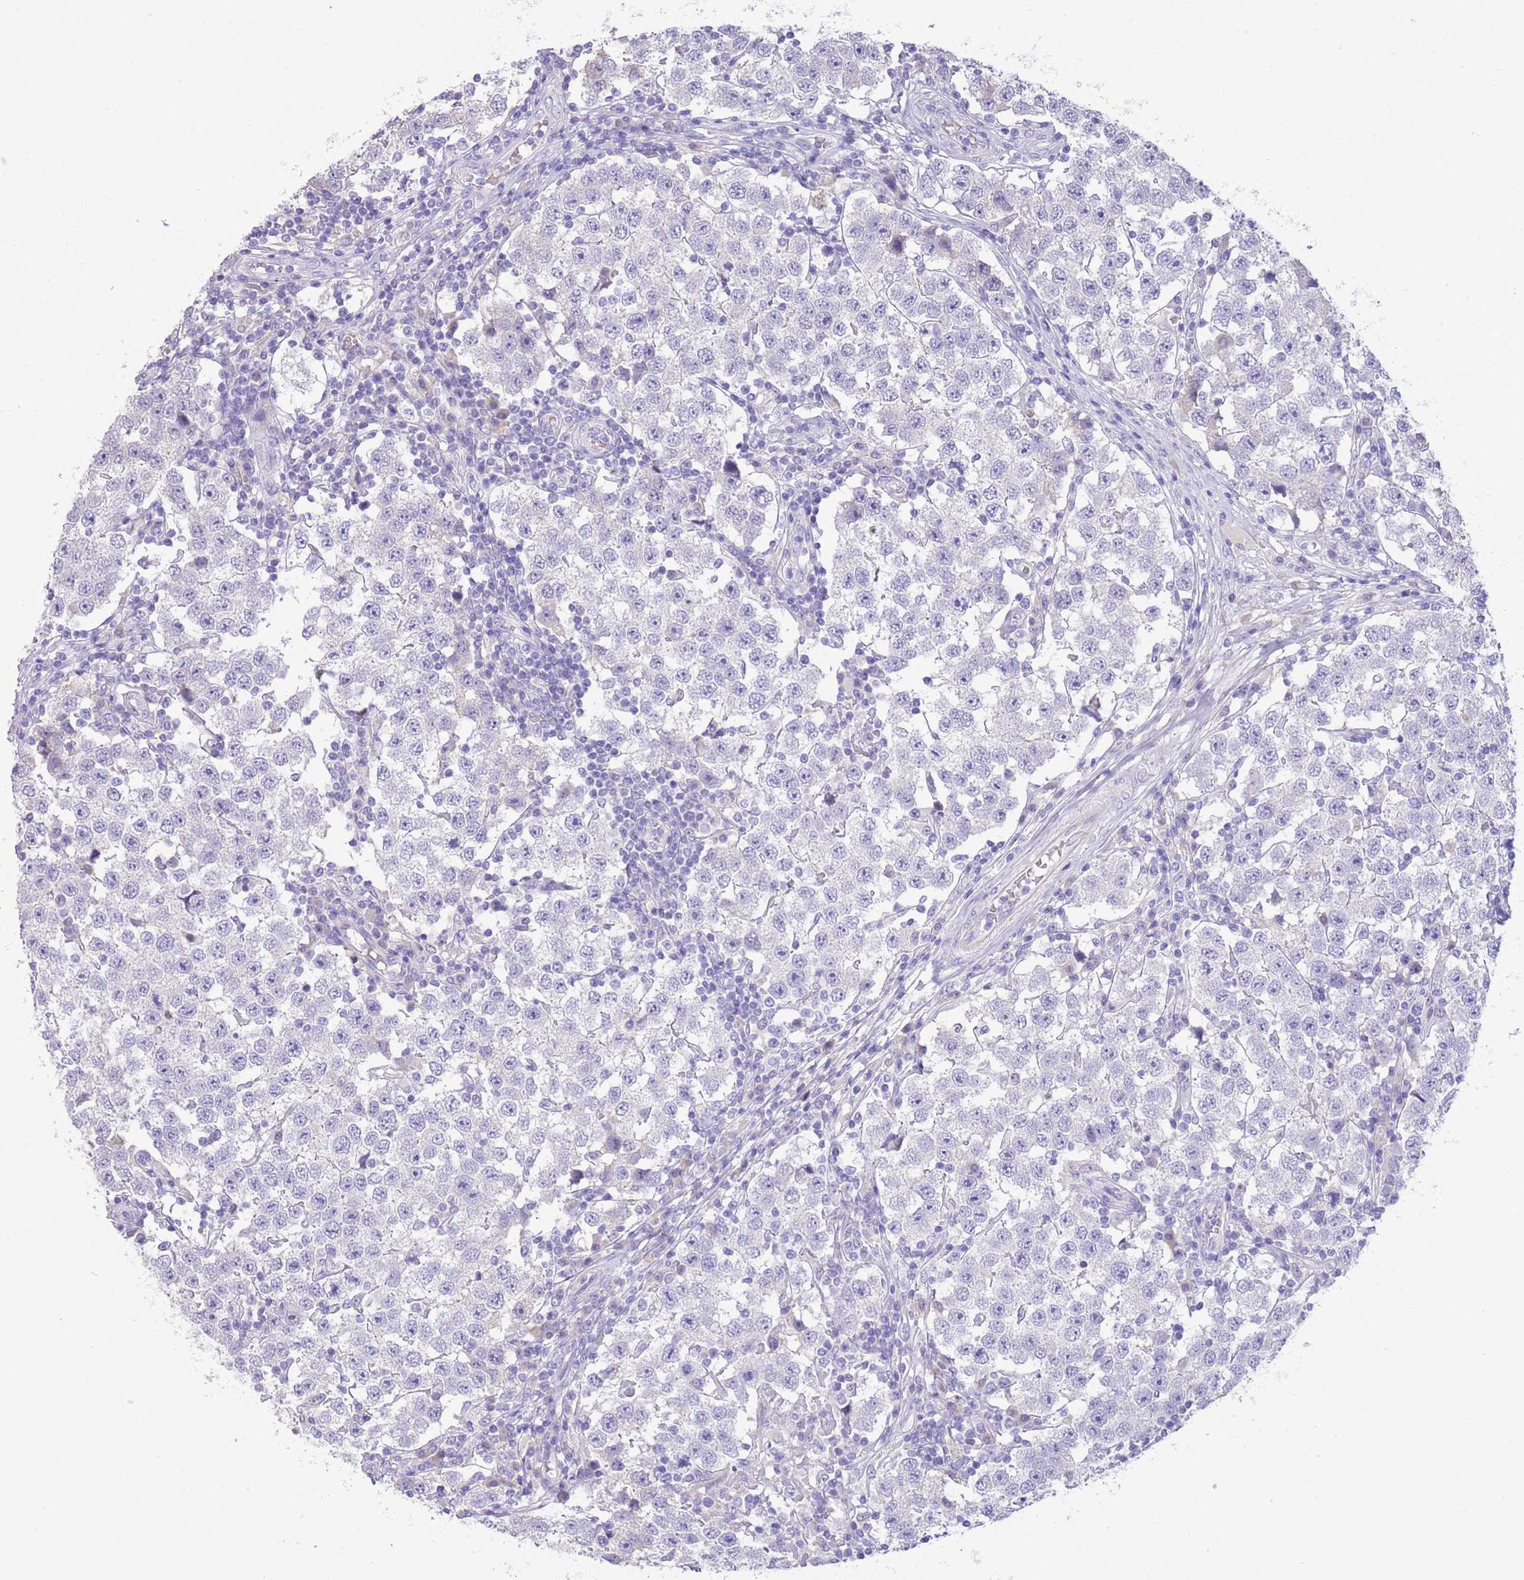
{"staining": {"intensity": "negative", "quantity": "none", "location": "none"}, "tissue": "testis cancer", "cell_type": "Tumor cells", "image_type": "cancer", "snomed": [{"axis": "morphology", "description": "Seminoma, NOS"}, {"axis": "topography", "description": "Testis"}], "caption": "DAB immunohistochemical staining of human testis seminoma displays no significant positivity in tumor cells. (DAB immunohistochemistry, high magnification).", "gene": "SFTPA1", "patient": {"sex": "male", "age": 34}}